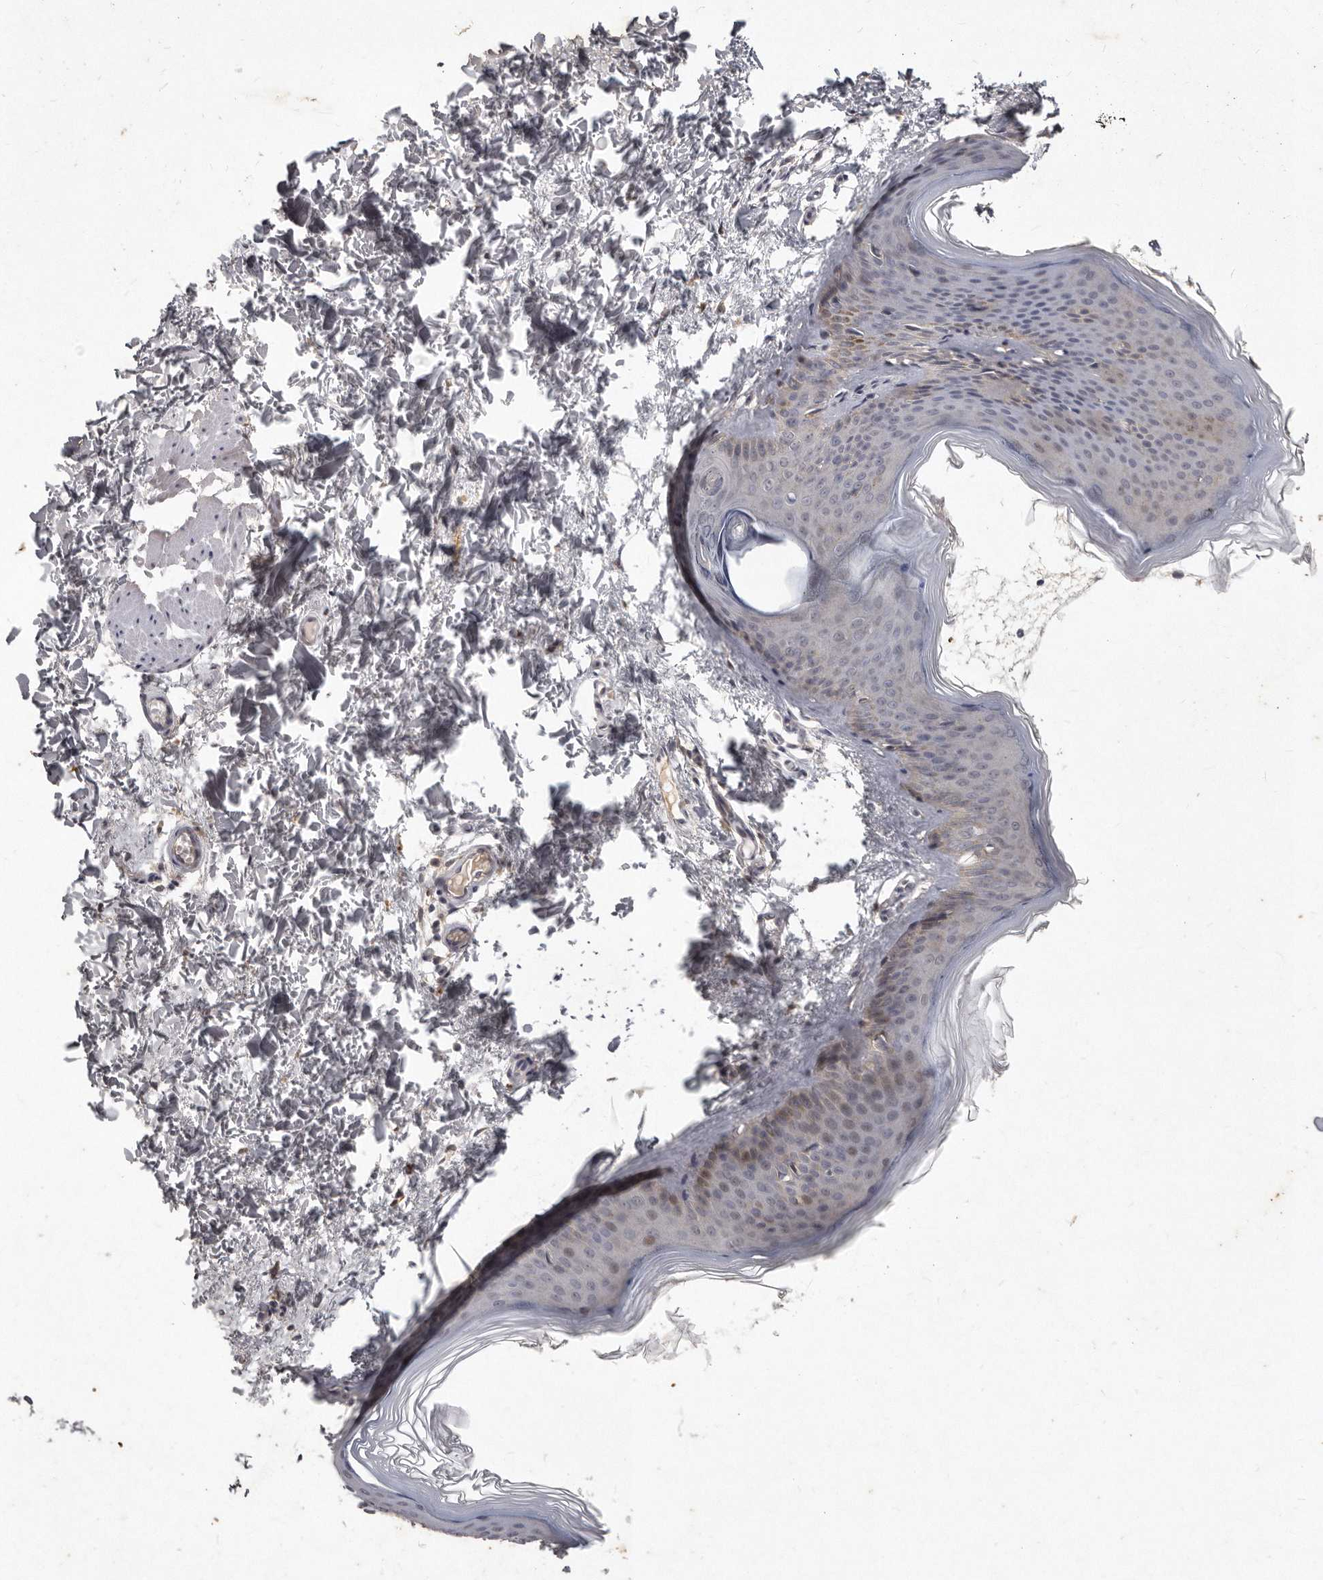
{"staining": {"intensity": "negative", "quantity": "none", "location": "none"}, "tissue": "skin", "cell_type": "Fibroblasts", "image_type": "normal", "snomed": [{"axis": "morphology", "description": "Normal tissue, NOS"}, {"axis": "topography", "description": "Skin"}], "caption": "Immunohistochemistry (IHC) of benign skin reveals no positivity in fibroblasts.", "gene": "SLC22A1", "patient": {"sex": "female", "age": 27}}